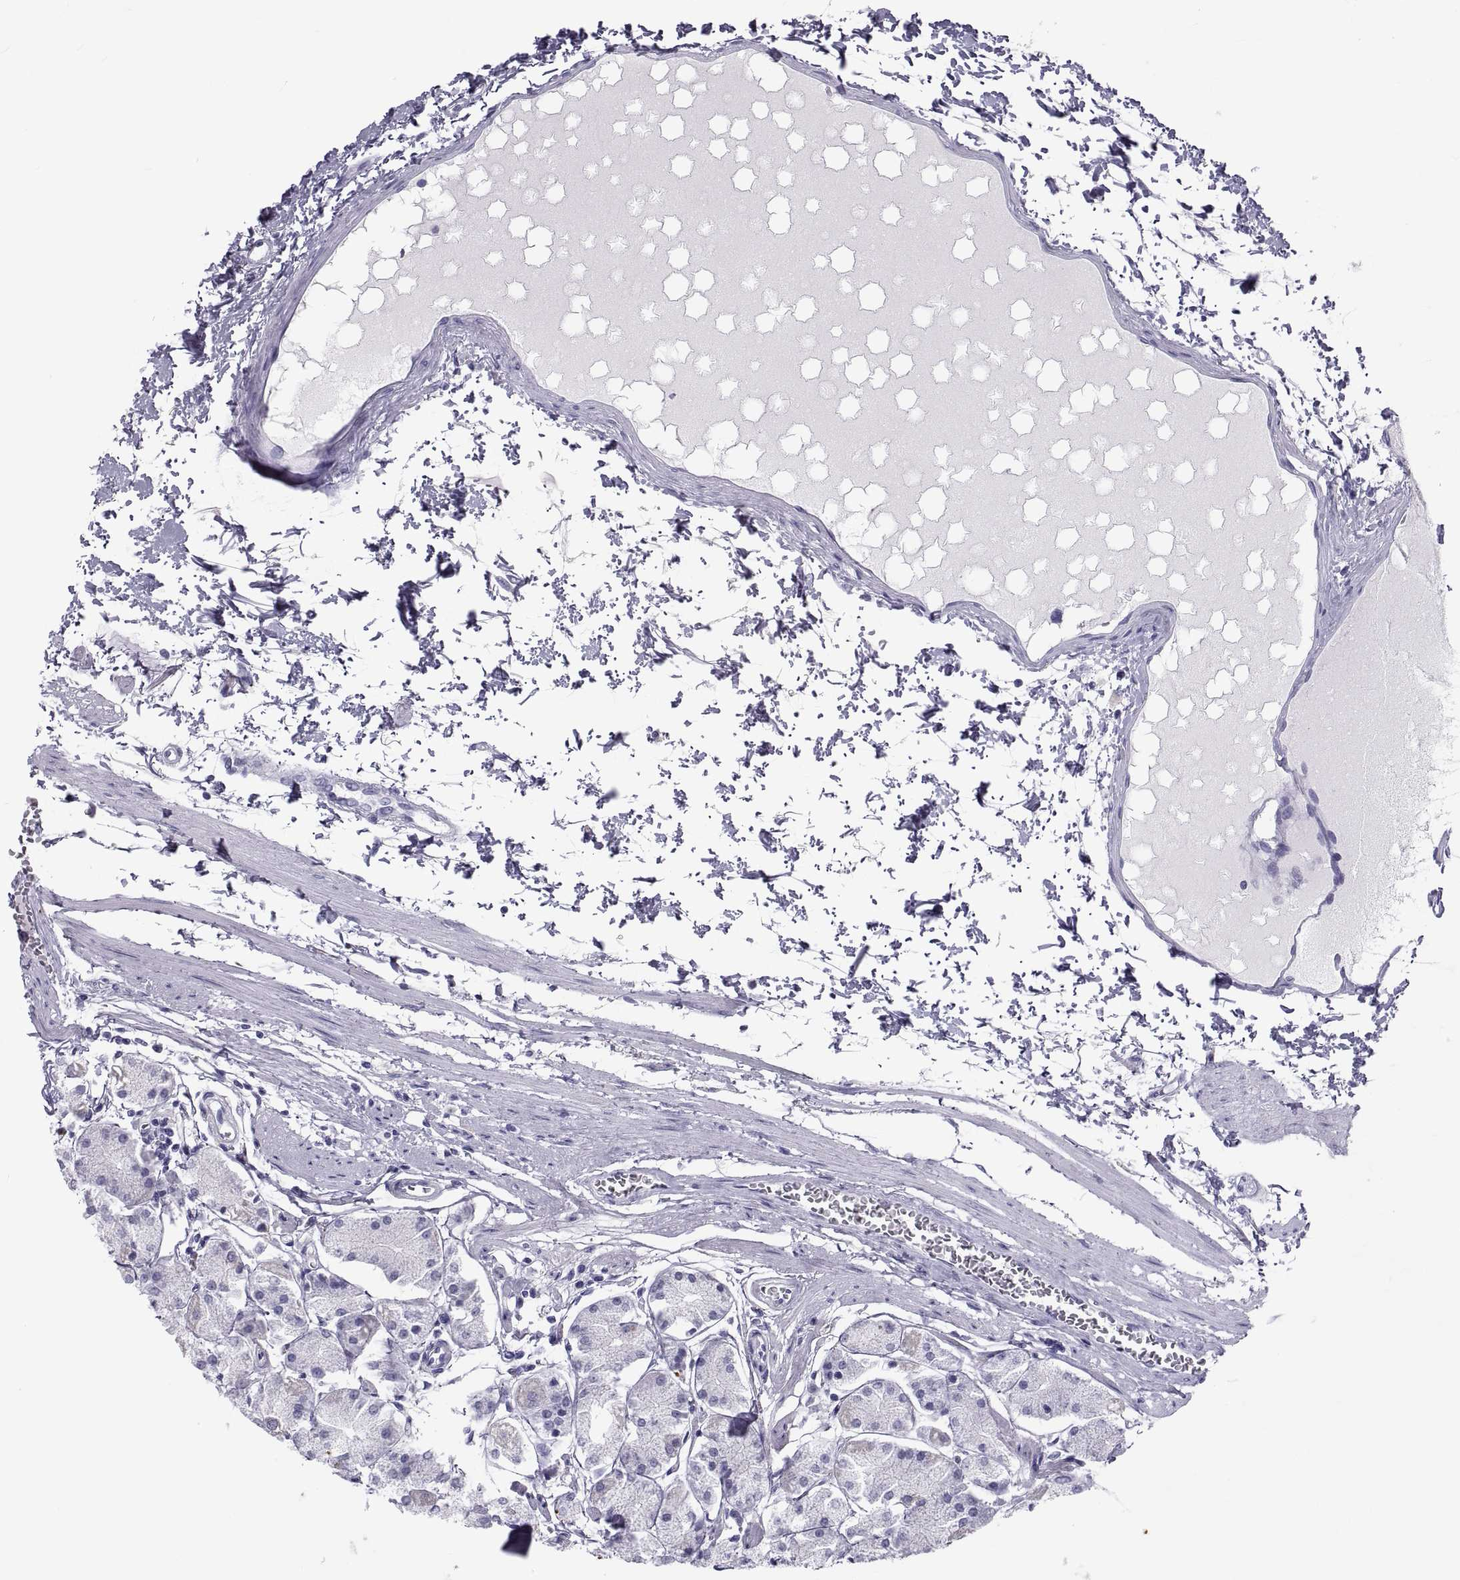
{"staining": {"intensity": "negative", "quantity": "none", "location": "none"}, "tissue": "stomach", "cell_type": "Glandular cells", "image_type": "normal", "snomed": [{"axis": "morphology", "description": "Normal tissue, NOS"}, {"axis": "topography", "description": "Stomach, upper"}], "caption": "This is a photomicrograph of immunohistochemistry staining of unremarkable stomach, which shows no positivity in glandular cells. The staining is performed using DAB (3,3'-diaminobenzidine) brown chromogen with nuclei counter-stained in using hematoxylin.", "gene": "DEFB129", "patient": {"sex": "male", "age": 60}}